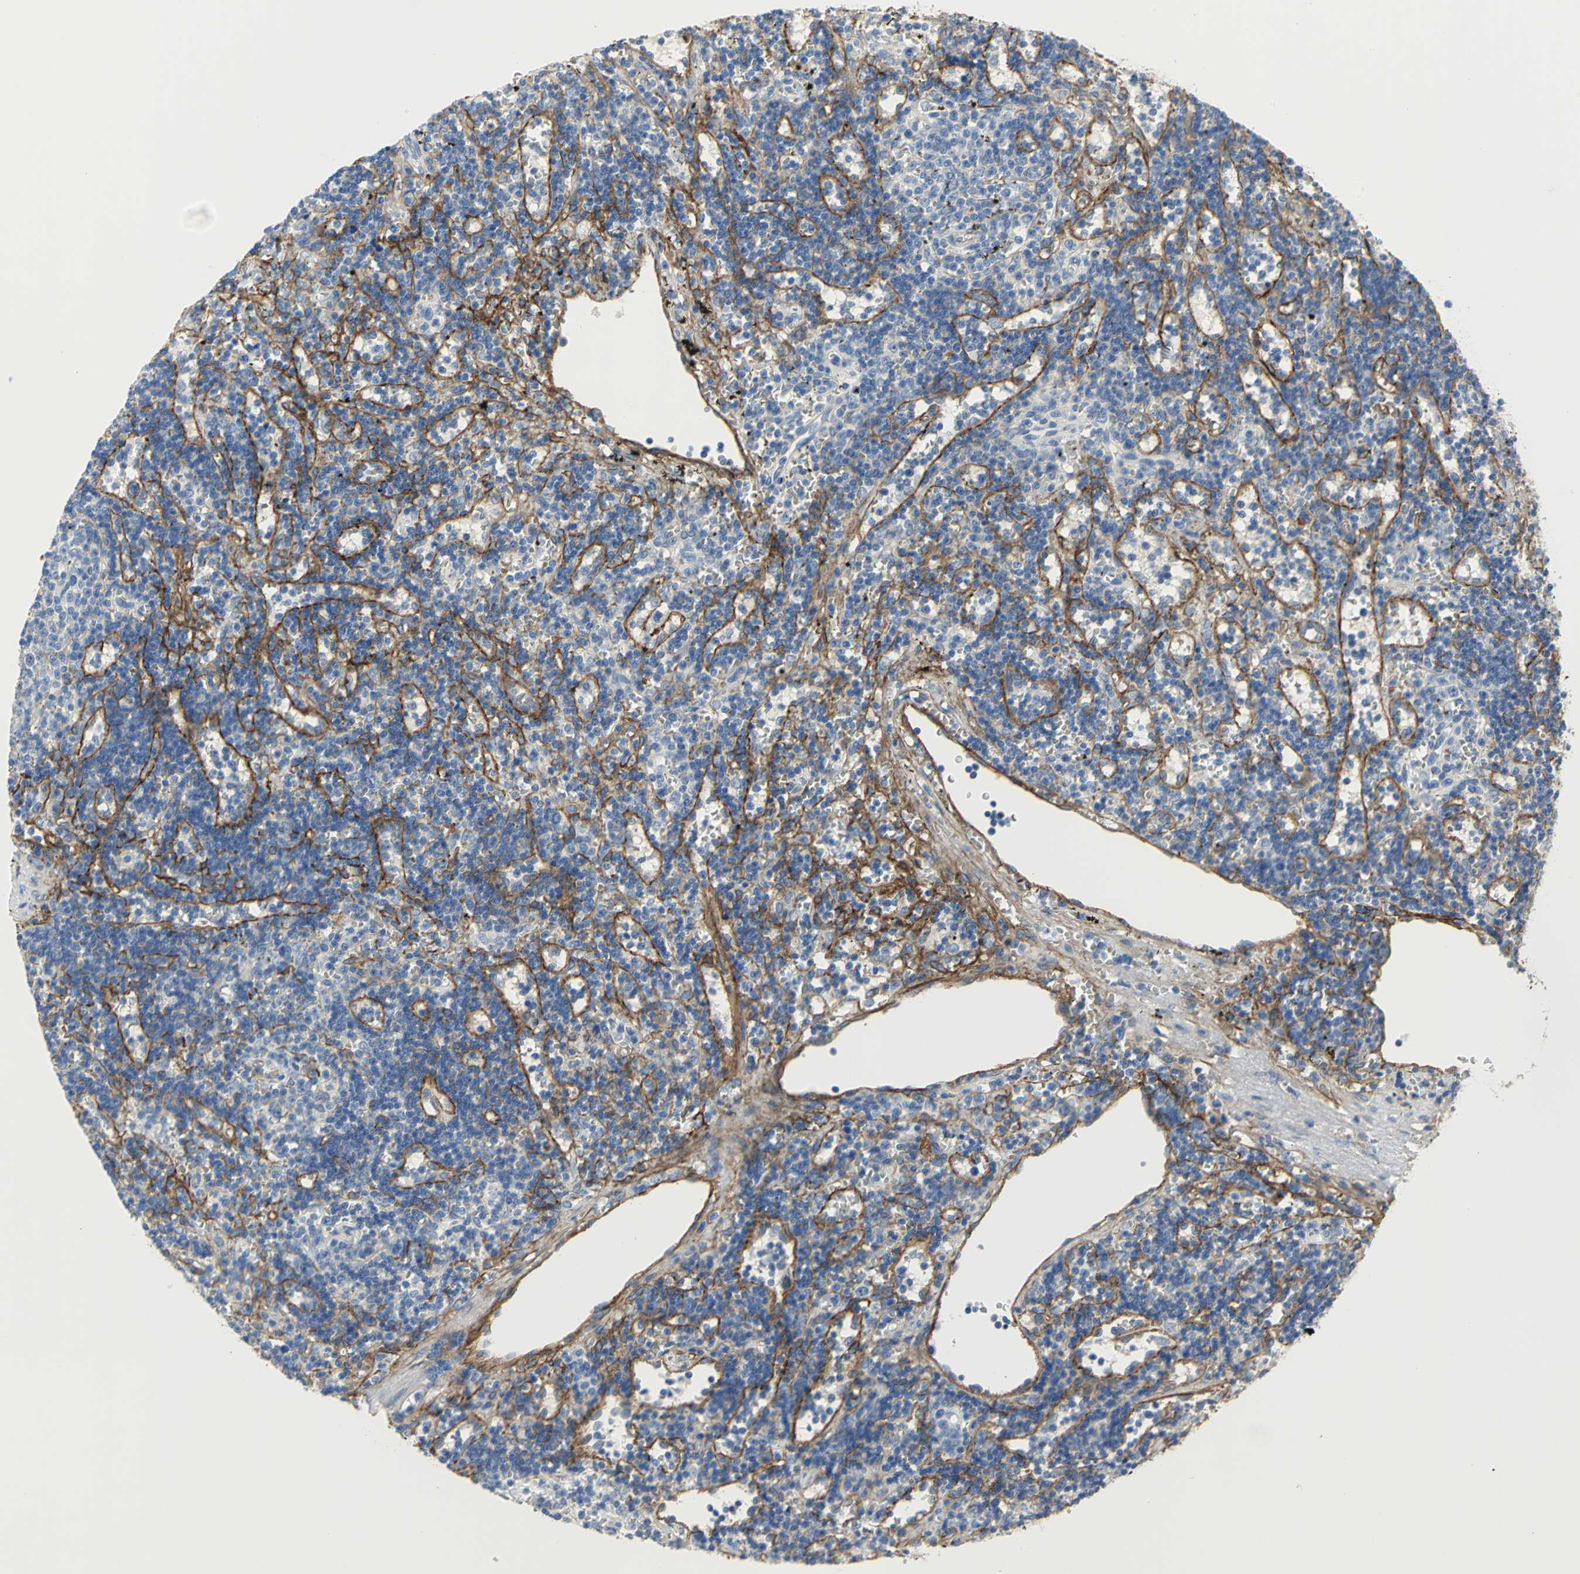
{"staining": {"intensity": "negative", "quantity": "none", "location": "none"}, "tissue": "lymphoma", "cell_type": "Tumor cells", "image_type": "cancer", "snomed": [{"axis": "morphology", "description": "Malignant lymphoma, non-Hodgkin's type, Low grade"}, {"axis": "topography", "description": "Spleen"}], "caption": "Protein analysis of lymphoma reveals no significant expression in tumor cells.", "gene": "FLNB", "patient": {"sex": "male", "age": 60}}